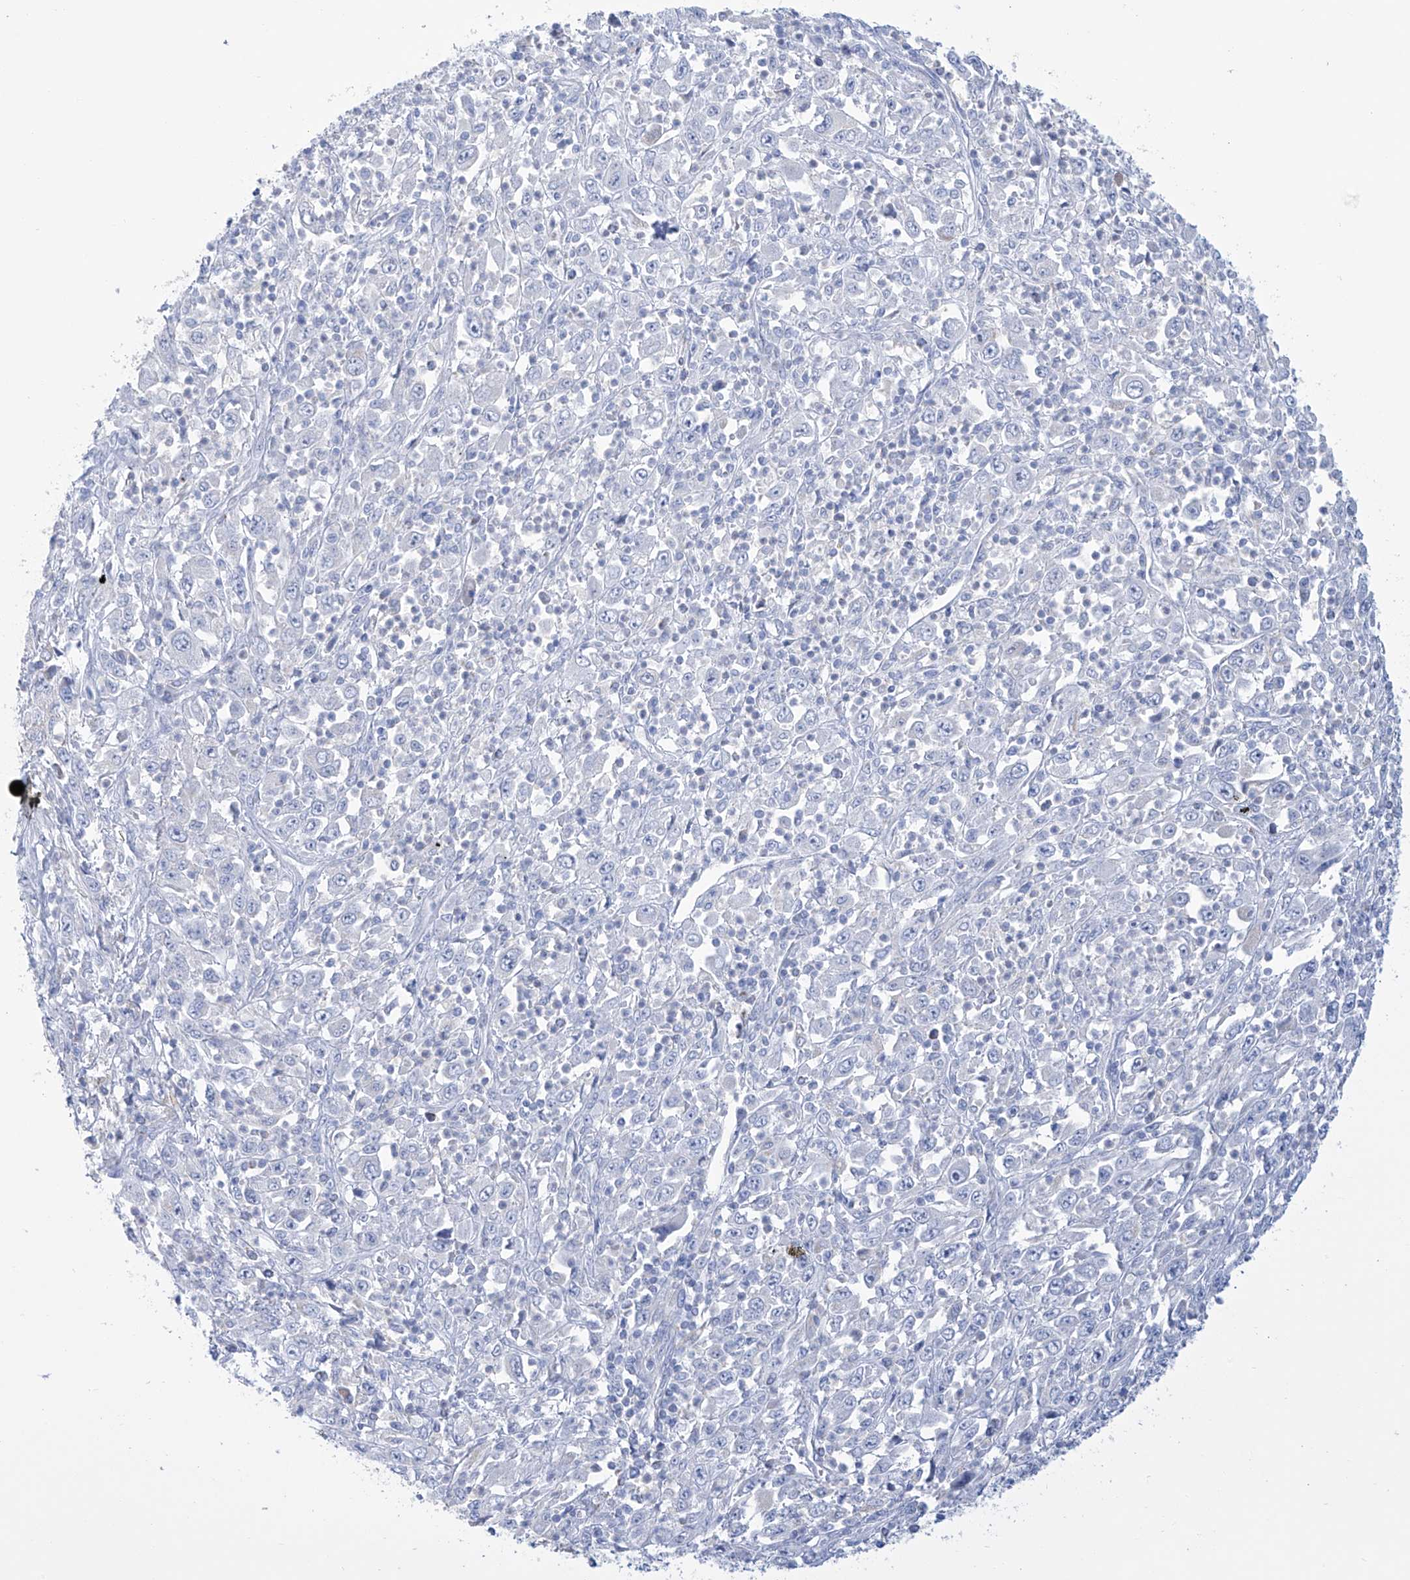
{"staining": {"intensity": "negative", "quantity": "none", "location": "none"}, "tissue": "melanoma", "cell_type": "Tumor cells", "image_type": "cancer", "snomed": [{"axis": "morphology", "description": "Malignant melanoma, Metastatic site"}, {"axis": "topography", "description": "Skin"}], "caption": "Protein analysis of malignant melanoma (metastatic site) displays no significant expression in tumor cells.", "gene": "ALDH6A1", "patient": {"sex": "female", "age": 56}}